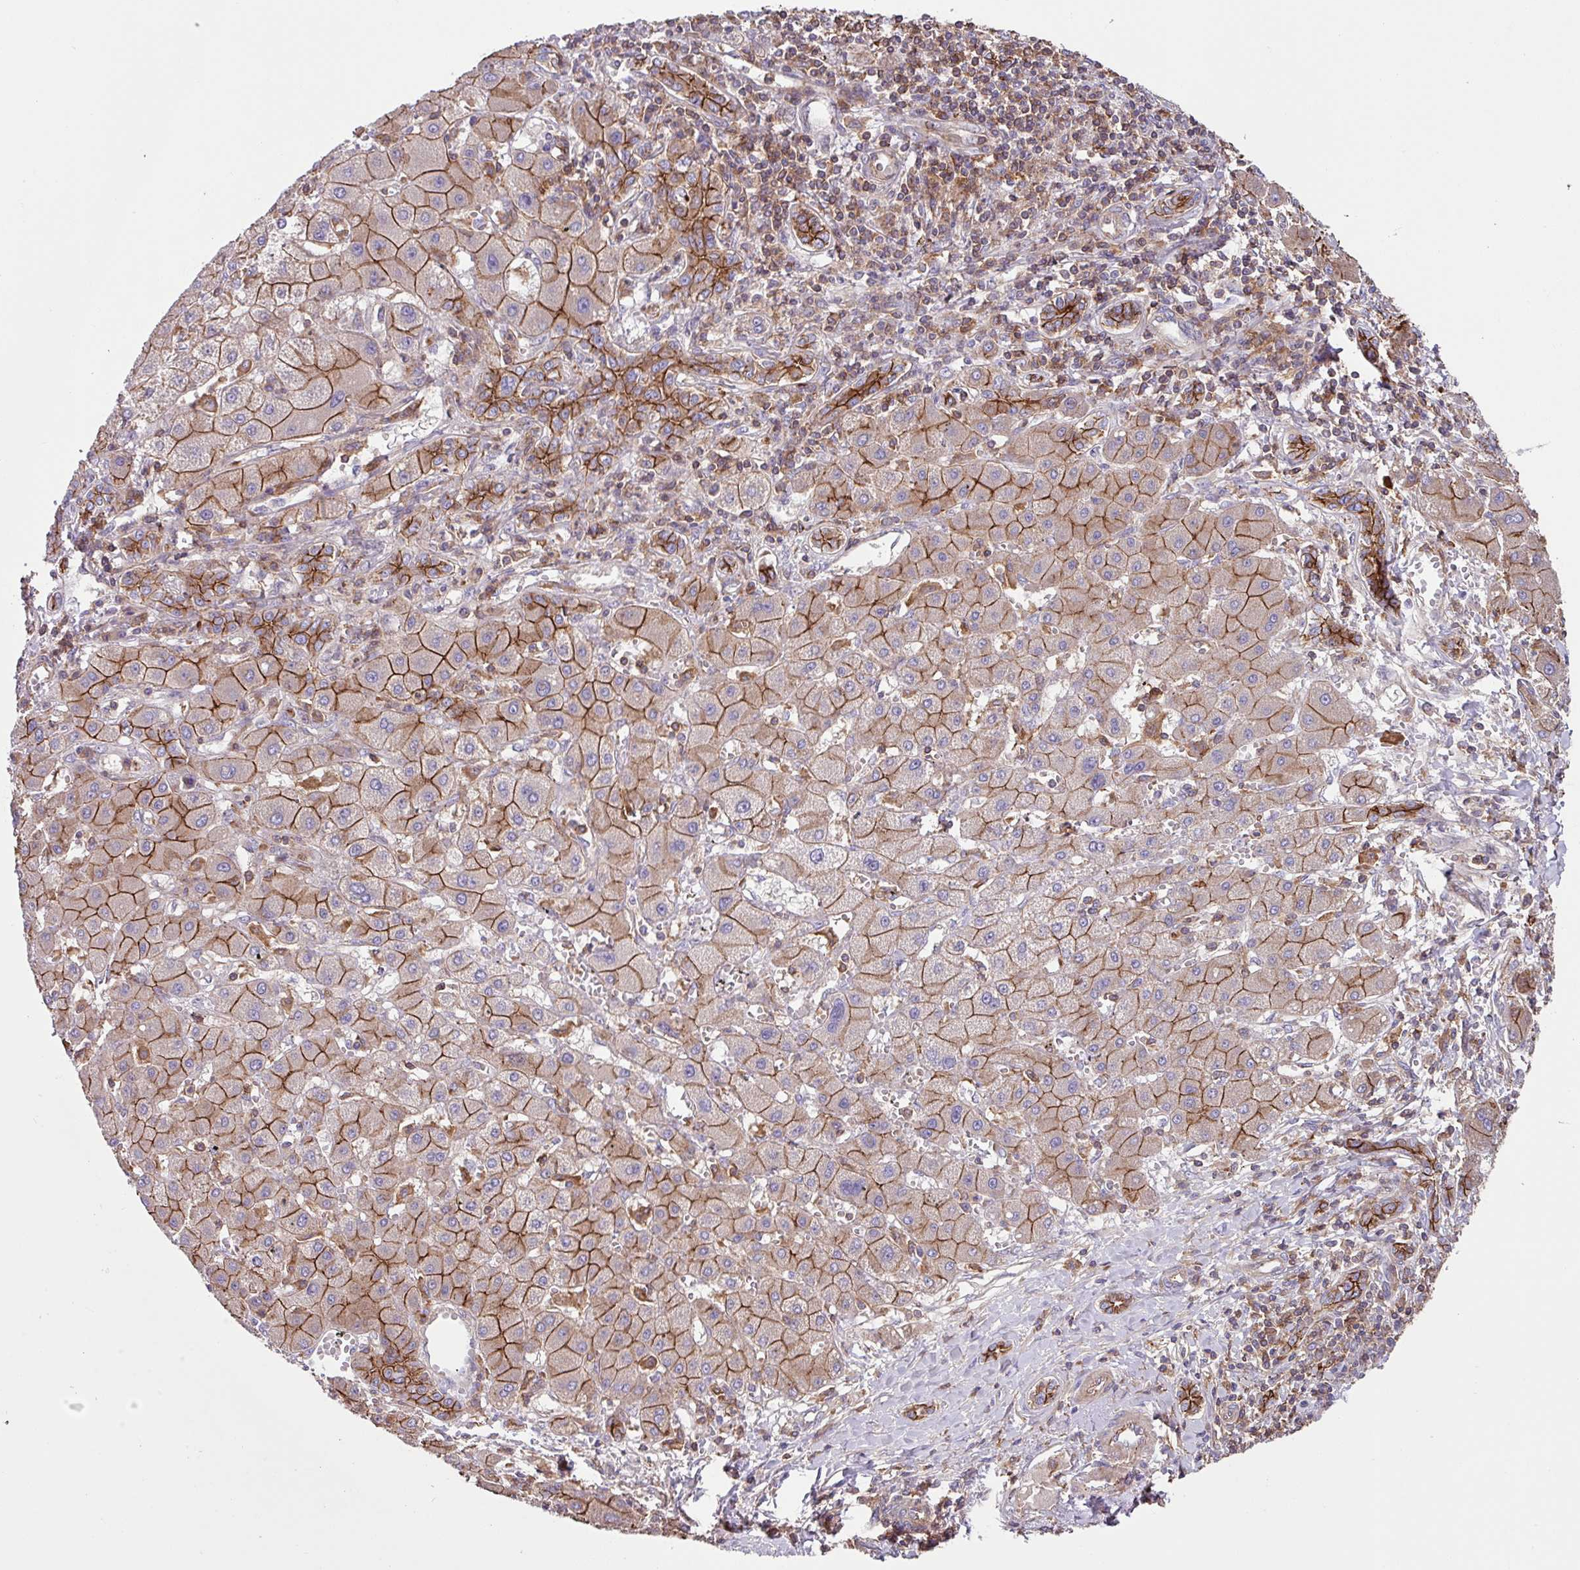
{"staining": {"intensity": "moderate", "quantity": ">75%", "location": "cytoplasmic/membranous"}, "tissue": "liver cancer", "cell_type": "Tumor cells", "image_type": "cancer", "snomed": [{"axis": "morphology", "description": "Cholangiocarcinoma"}, {"axis": "topography", "description": "Liver"}], "caption": "Protein staining displays moderate cytoplasmic/membranous expression in about >75% of tumor cells in liver cancer (cholangiocarcinoma). The protein is stained brown, and the nuclei are stained in blue (DAB IHC with brightfield microscopy, high magnification).", "gene": "RIC1", "patient": {"sex": "male", "age": 59}}